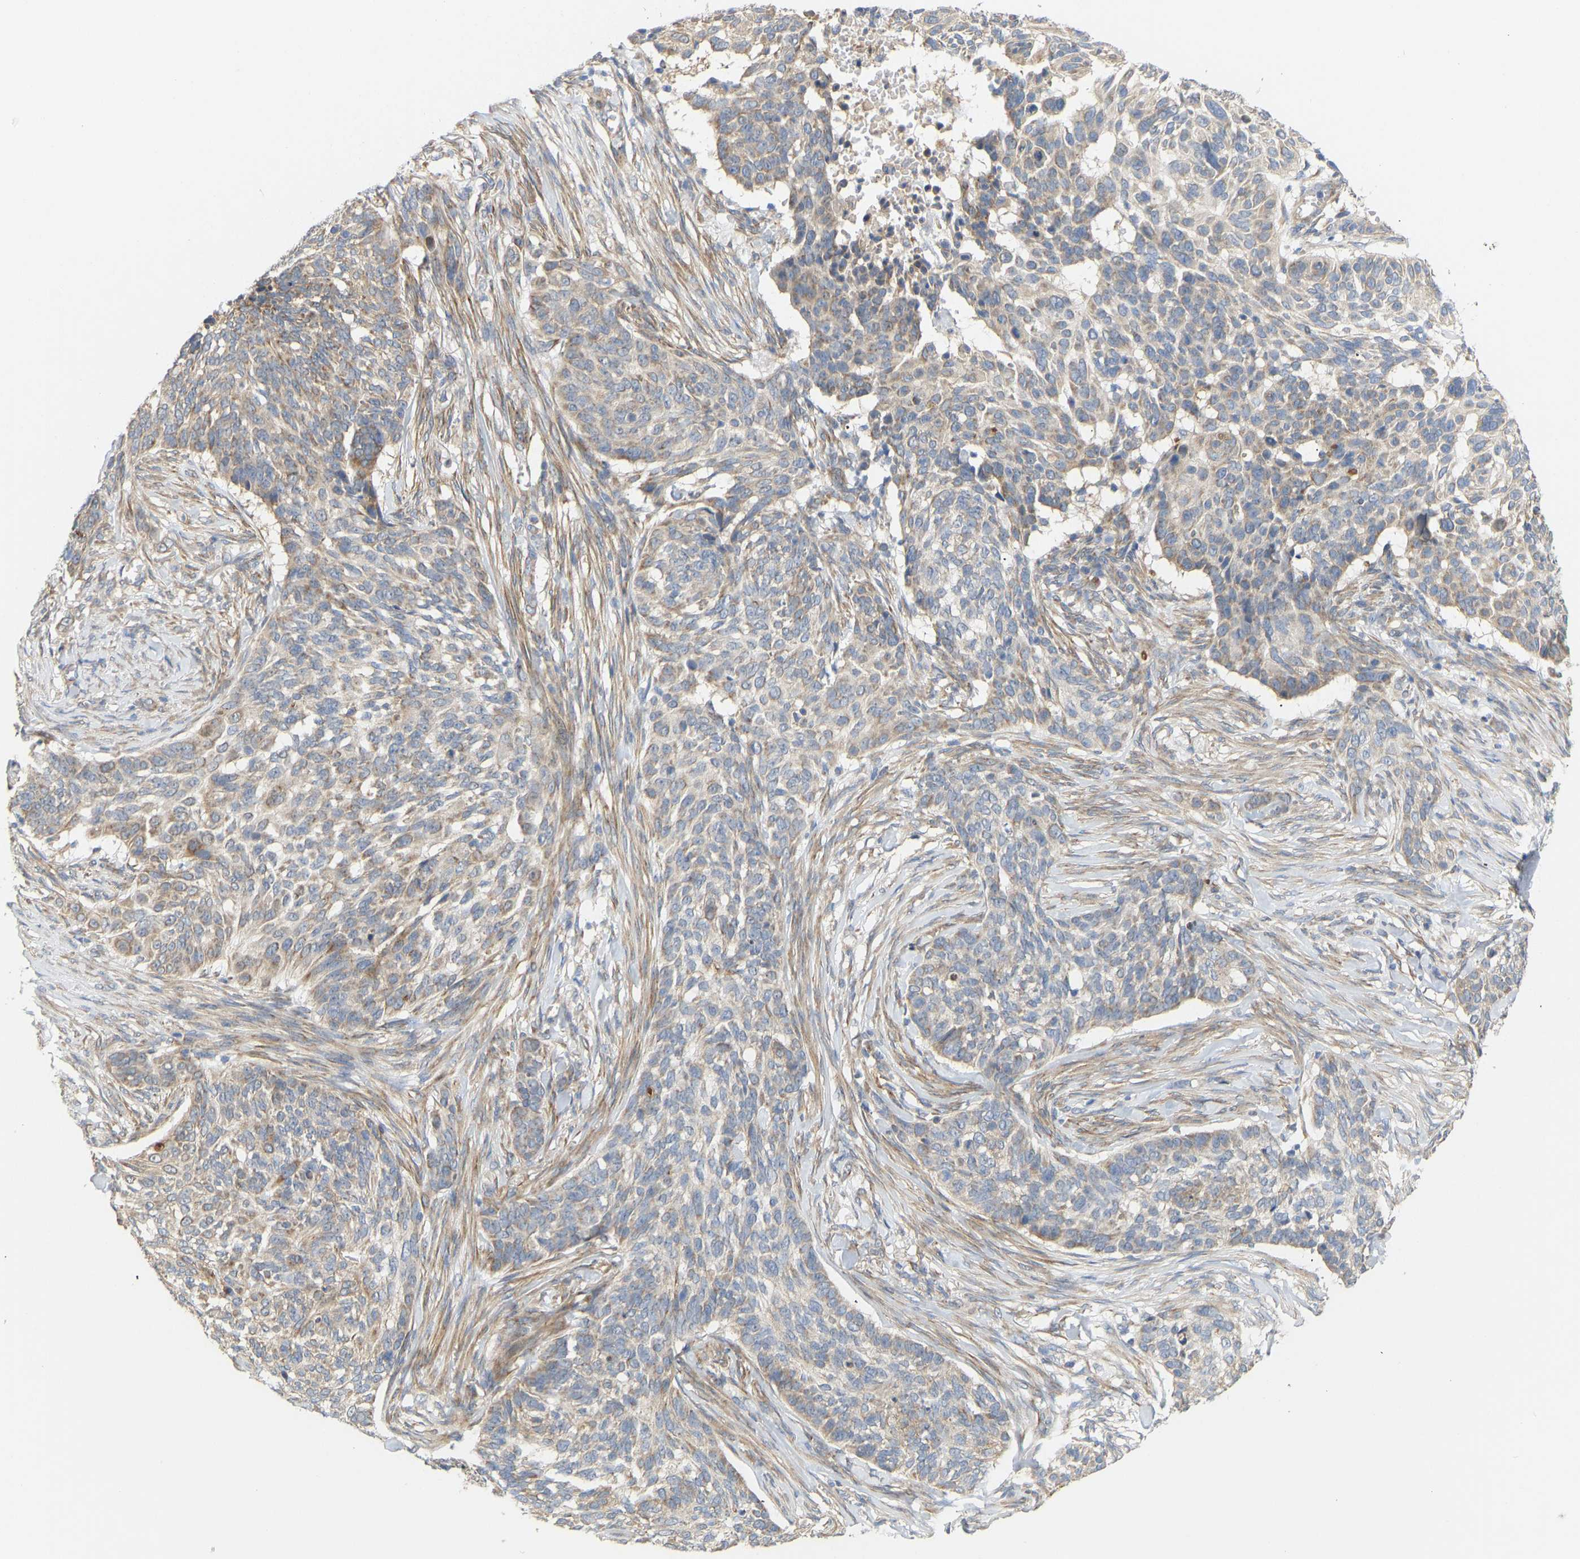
{"staining": {"intensity": "weak", "quantity": "<25%", "location": "cytoplasmic/membranous"}, "tissue": "skin cancer", "cell_type": "Tumor cells", "image_type": "cancer", "snomed": [{"axis": "morphology", "description": "Basal cell carcinoma"}, {"axis": "topography", "description": "Skin"}], "caption": "Tumor cells are negative for protein expression in human skin cancer. (Brightfield microscopy of DAB (3,3'-diaminobenzidine) immunohistochemistry (IHC) at high magnification).", "gene": "HACD2", "patient": {"sex": "male", "age": 85}}